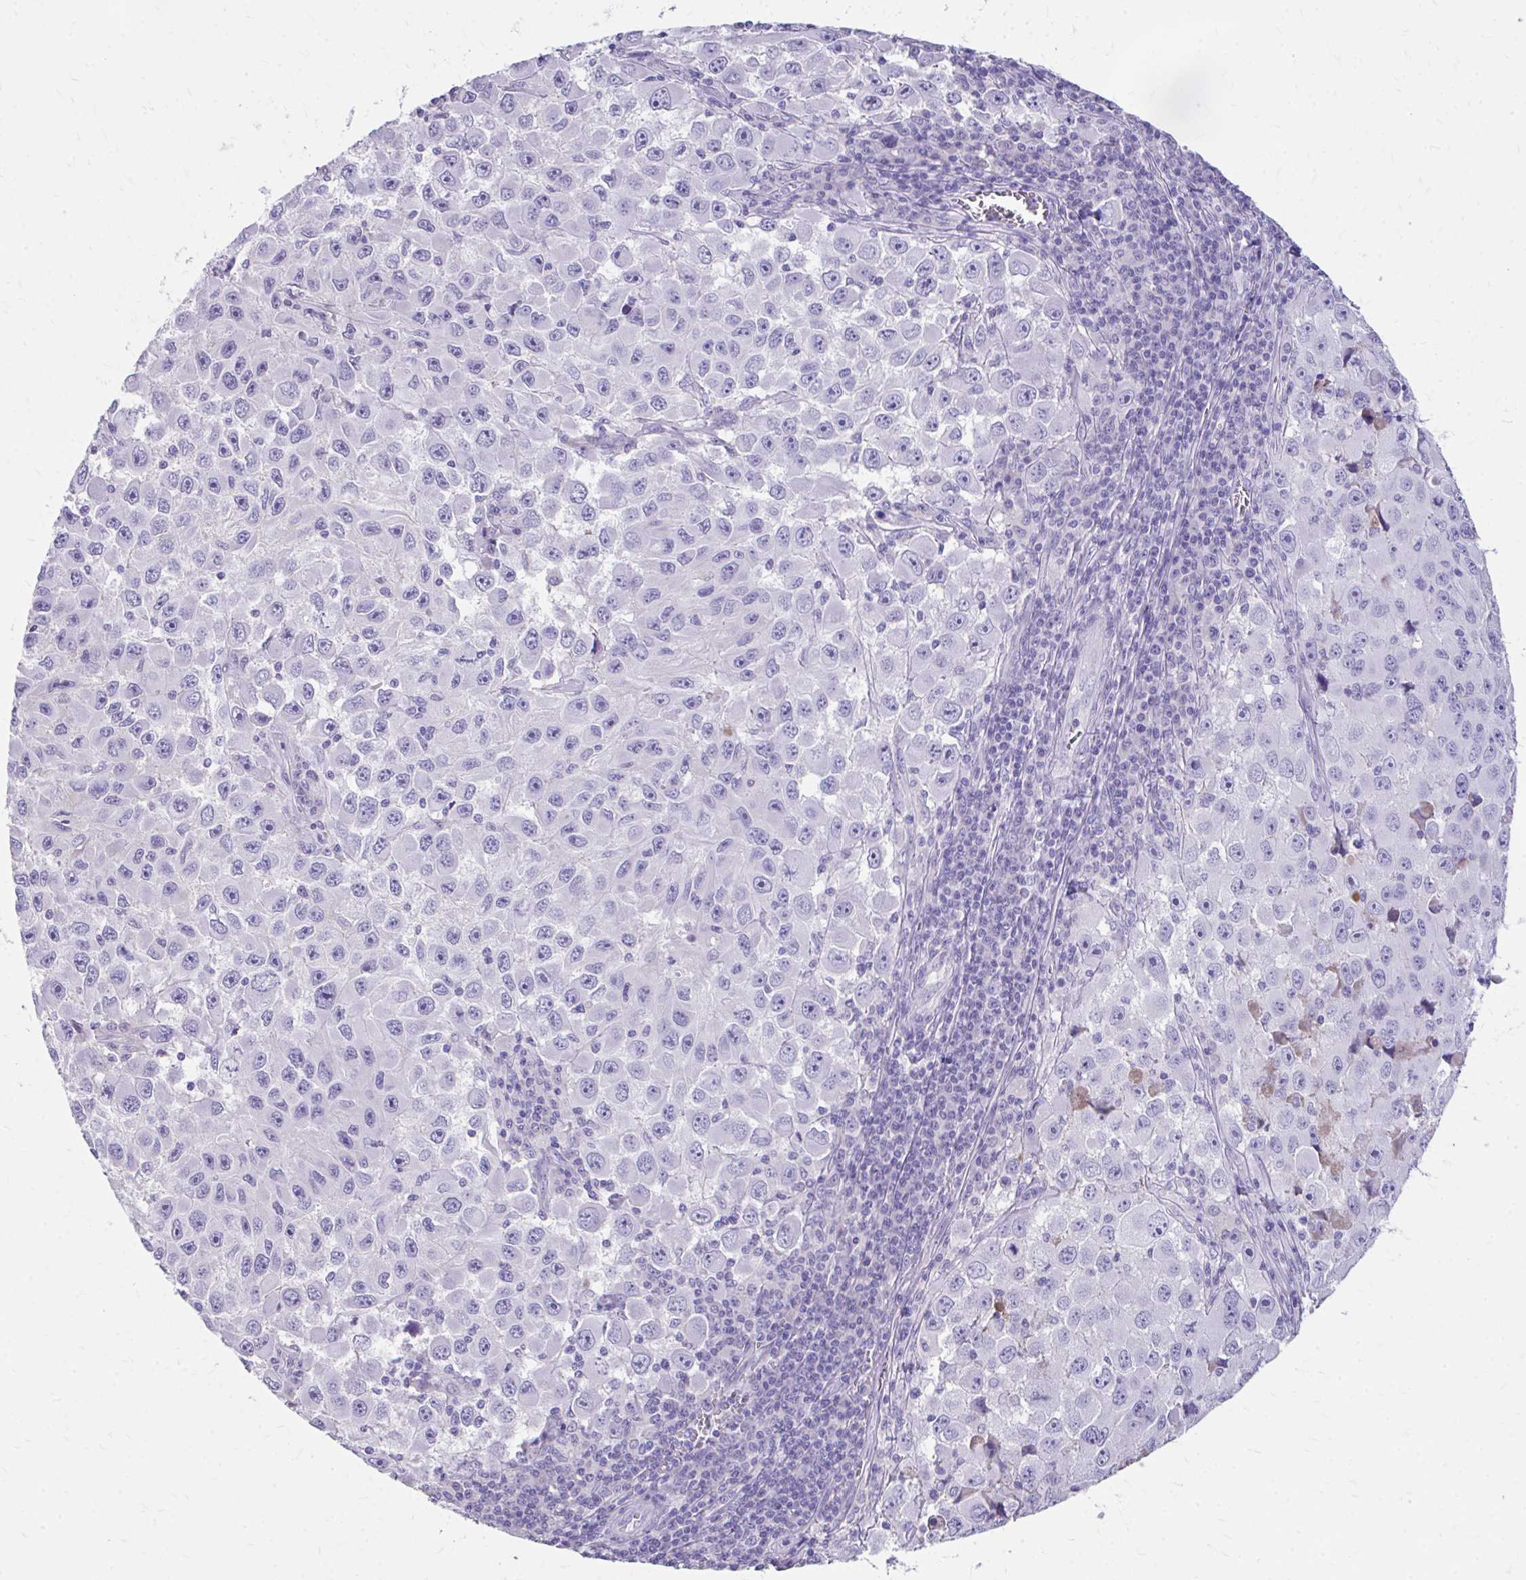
{"staining": {"intensity": "negative", "quantity": "none", "location": "none"}, "tissue": "melanoma", "cell_type": "Tumor cells", "image_type": "cancer", "snomed": [{"axis": "morphology", "description": "Malignant melanoma, Metastatic site"}, {"axis": "topography", "description": "Lymph node"}], "caption": "Tumor cells are negative for protein expression in human malignant melanoma (metastatic site). (Brightfield microscopy of DAB immunohistochemistry at high magnification).", "gene": "CFH", "patient": {"sex": "female", "age": 67}}